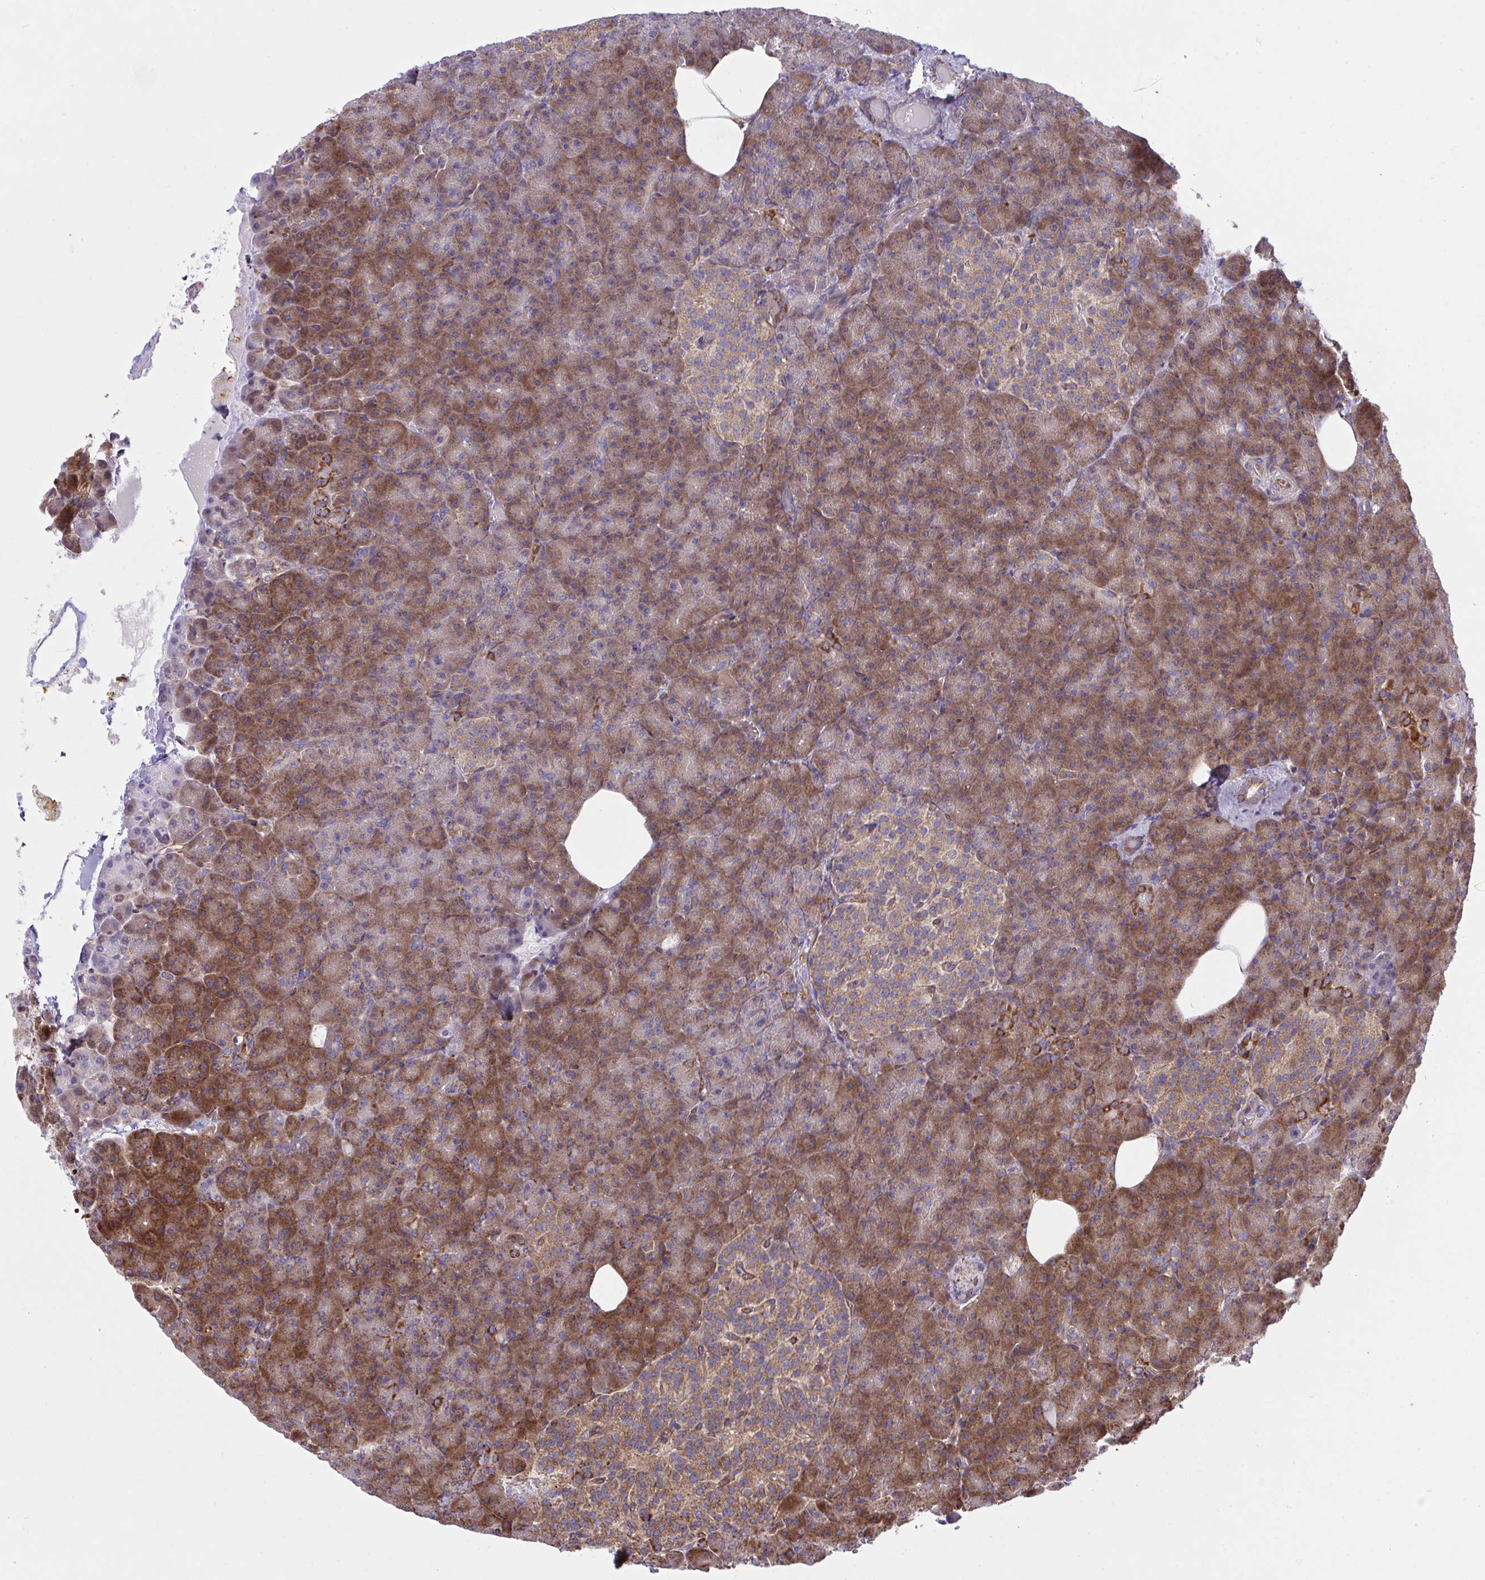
{"staining": {"intensity": "strong", "quantity": "25%-75%", "location": "cytoplasmic/membranous"}, "tissue": "pancreas", "cell_type": "Exocrine glandular cells", "image_type": "normal", "snomed": [{"axis": "morphology", "description": "Normal tissue, NOS"}, {"axis": "topography", "description": "Pancreas"}], "caption": "The immunohistochemical stain shows strong cytoplasmic/membranous expression in exocrine glandular cells of unremarkable pancreas. The staining was performed using DAB, with brown indicating positive protein expression. Nuclei are stained blue with hematoxylin.", "gene": "NMNAT3", "patient": {"sex": "female", "age": 74}}